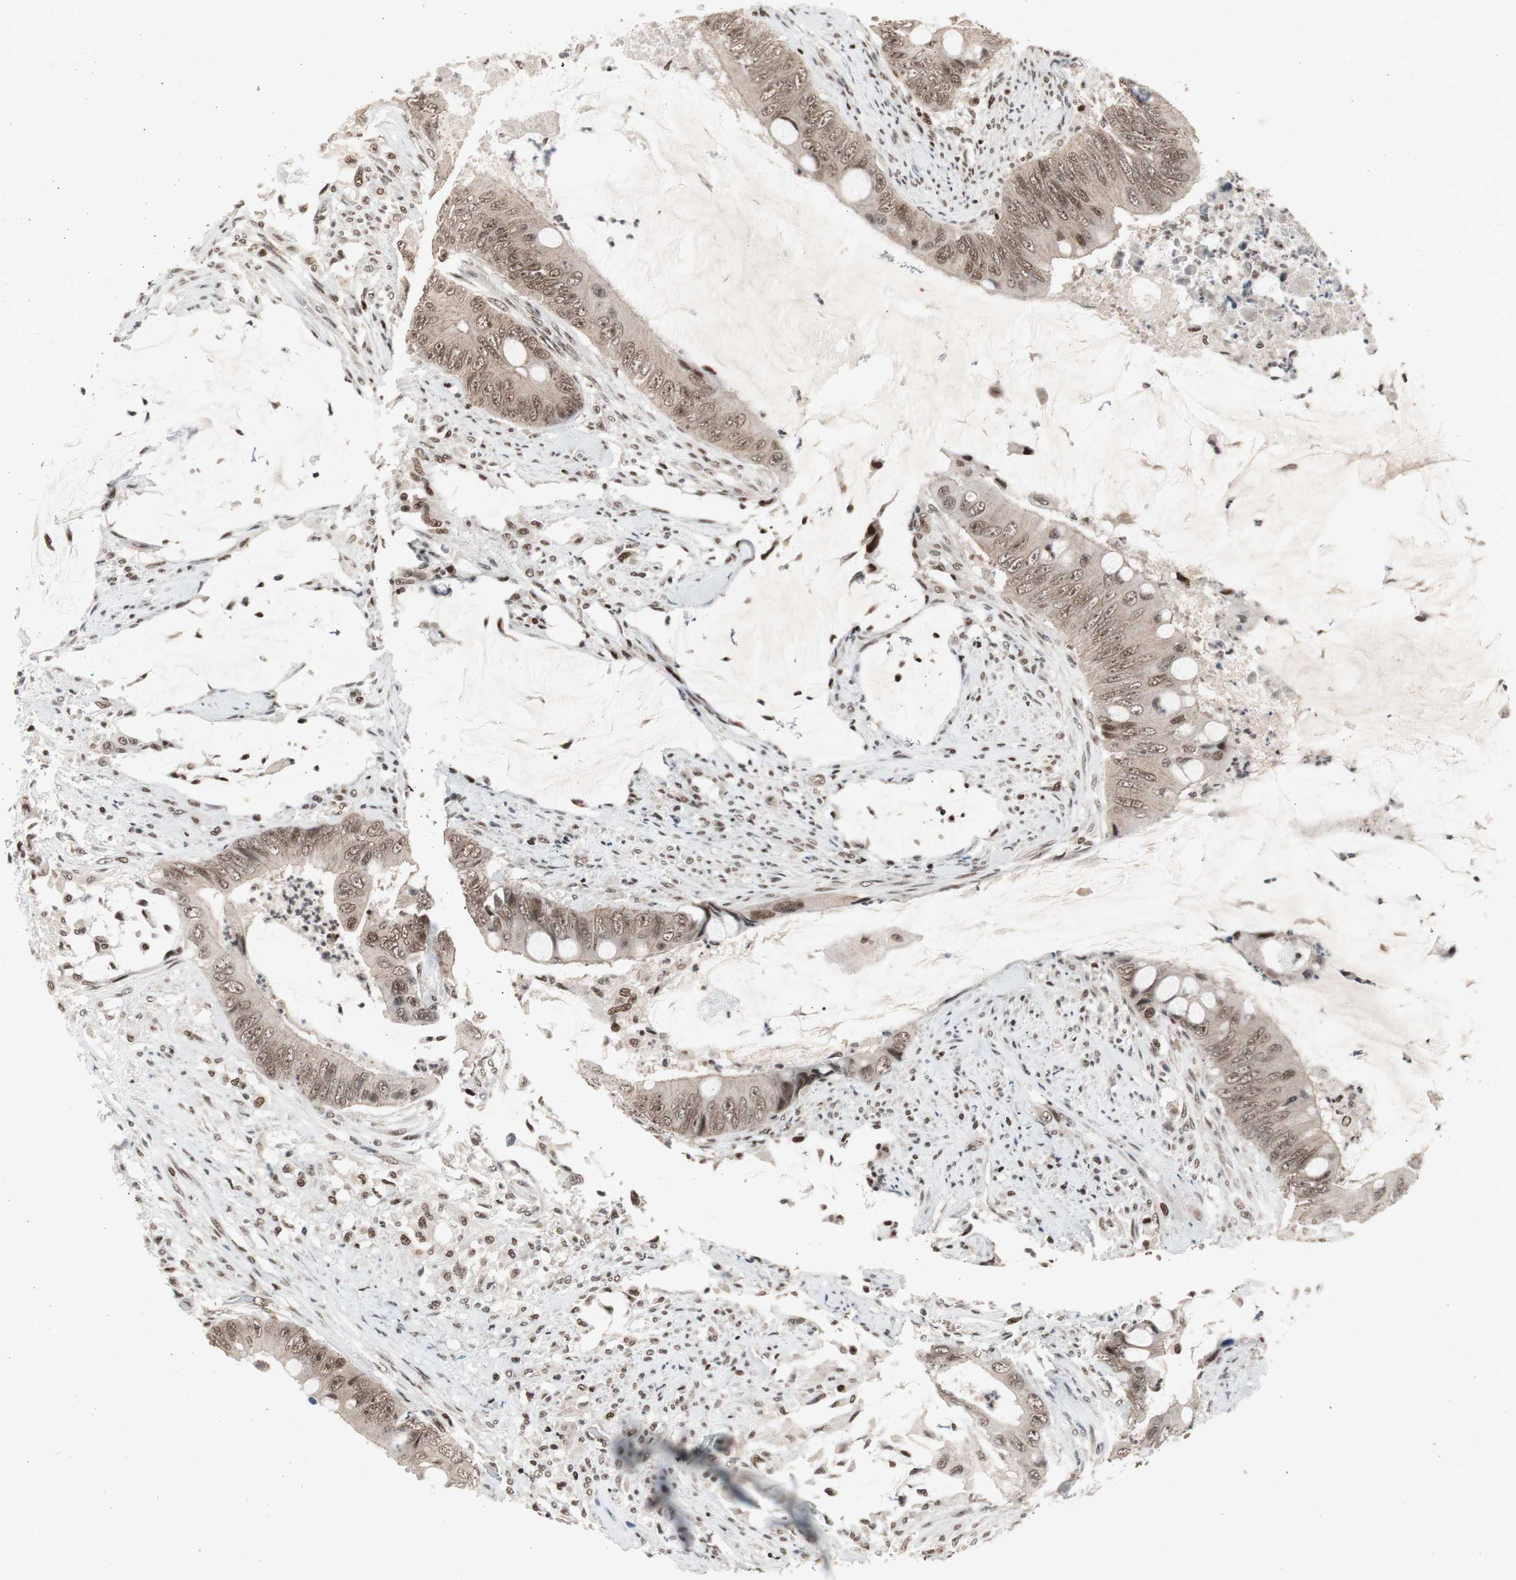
{"staining": {"intensity": "moderate", "quantity": ">75%", "location": "nuclear"}, "tissue": "colorectal cancer", "cell_type": "Tumor cells", "image_type": "cancer", "snomed": [{"axis": "morphology", "description": "Adenocarcinoma, NOS"}, {"axis": "topography", "description": "Rectum"}], "caption": "Protein analysis of adenocarcinoma (colorectal) tissue displays moderate nuclear expression in approximately >75% of tumor cells.", "gene": "RPA1", "patient": {"sex": "female", "age": 77}}